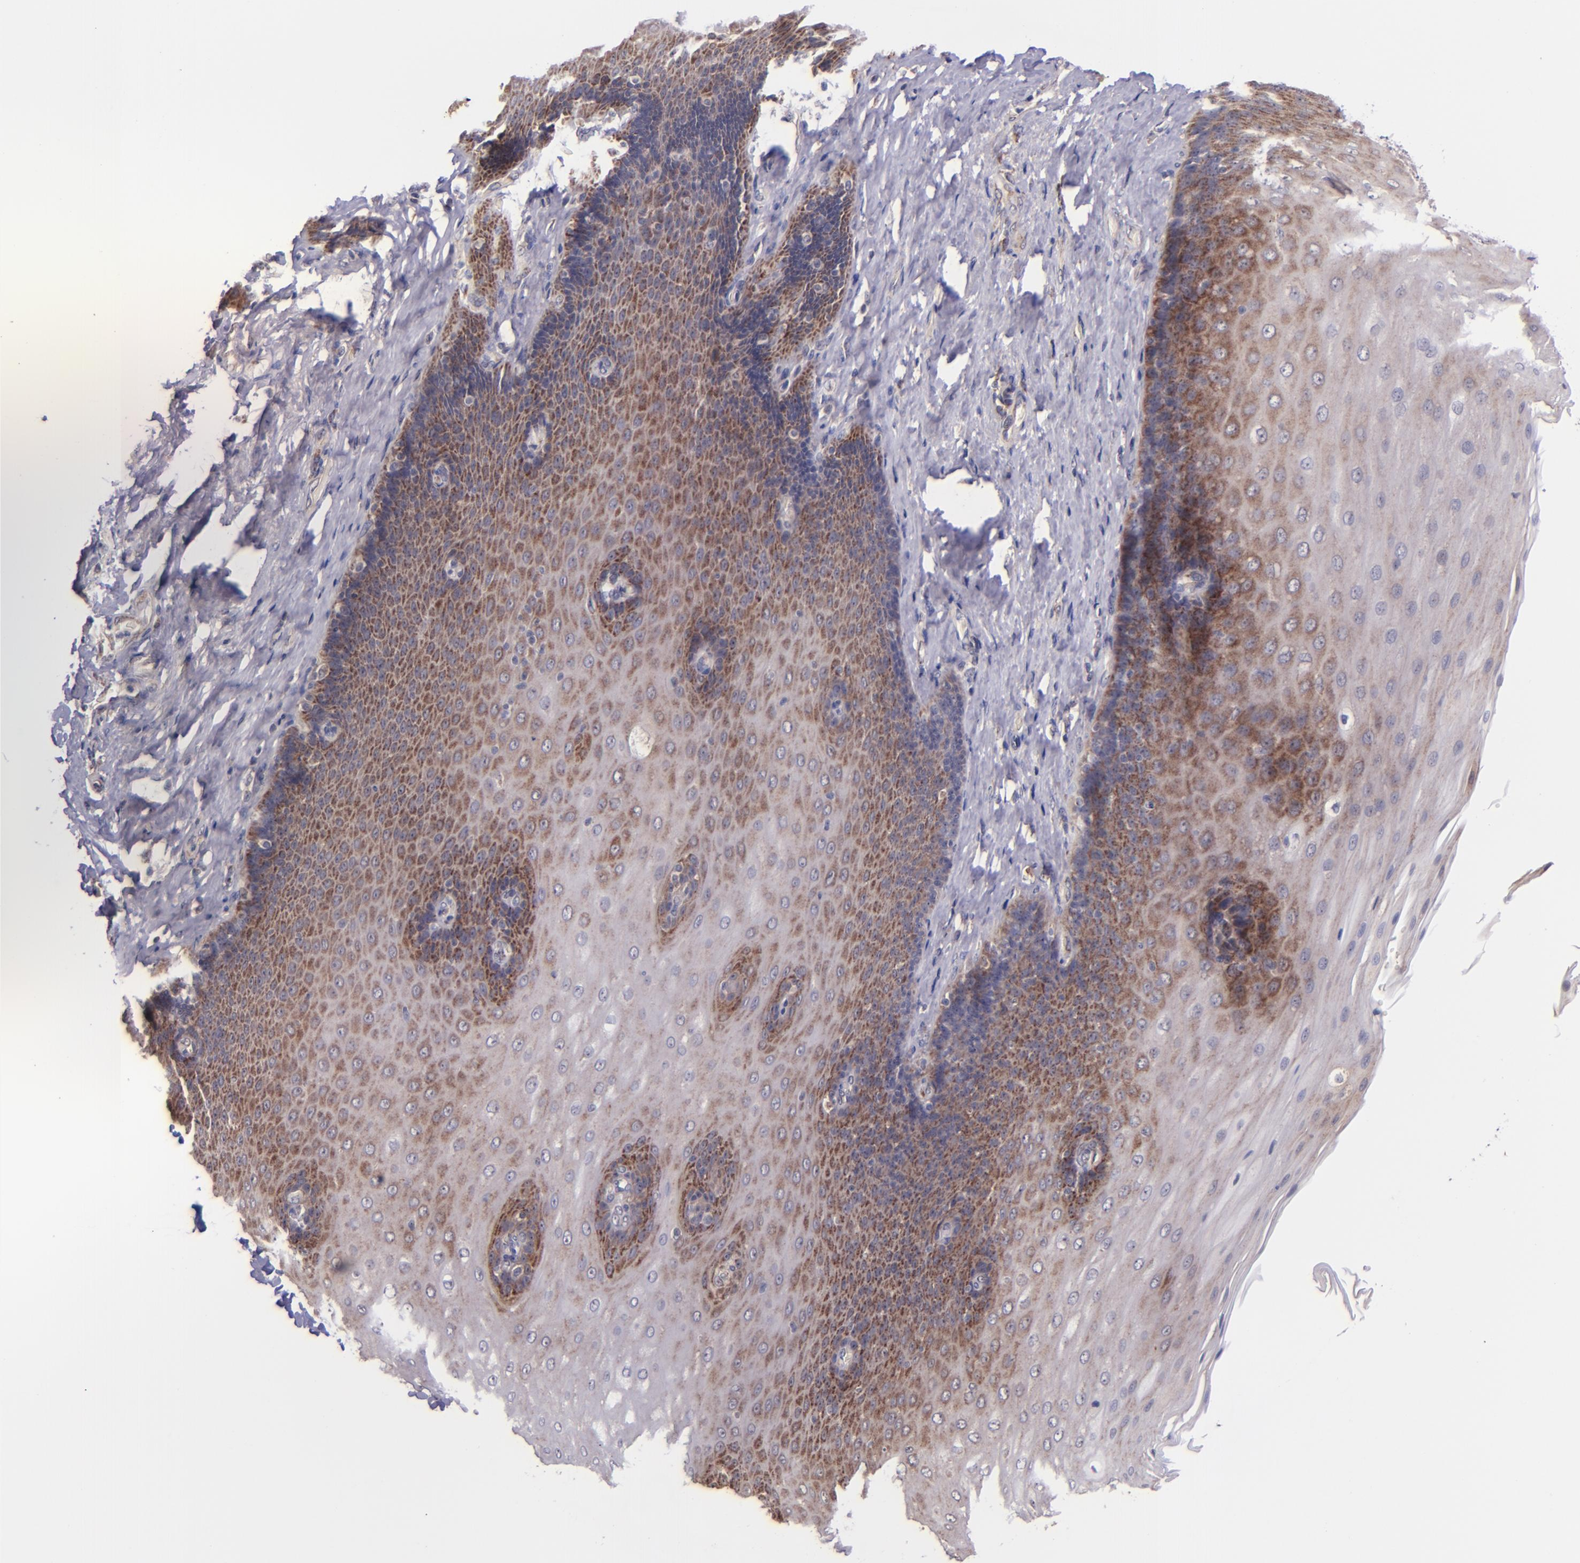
{"staining": {"intensity": "moderate", "quantity": "25%-75%", "location": "cytoplasmic/membranous"}, "tissue": "esophagus", "cell_type": "Squamous epithelial cells", "image_type": "normal", "snomed": [{"axis": "morphology", "description": "Normal tissue, NOS"}, {"axis": "topography", "description": "Esophagus"}], "caption": "Squamous epithelial cells demonstrate medium levels of moderate cytoplasmic/membranous staining in approximately 25%-75% of cells in benign esophagus.", "gene": "SHC1", "patient": {"sex": "male", "age": 62}}